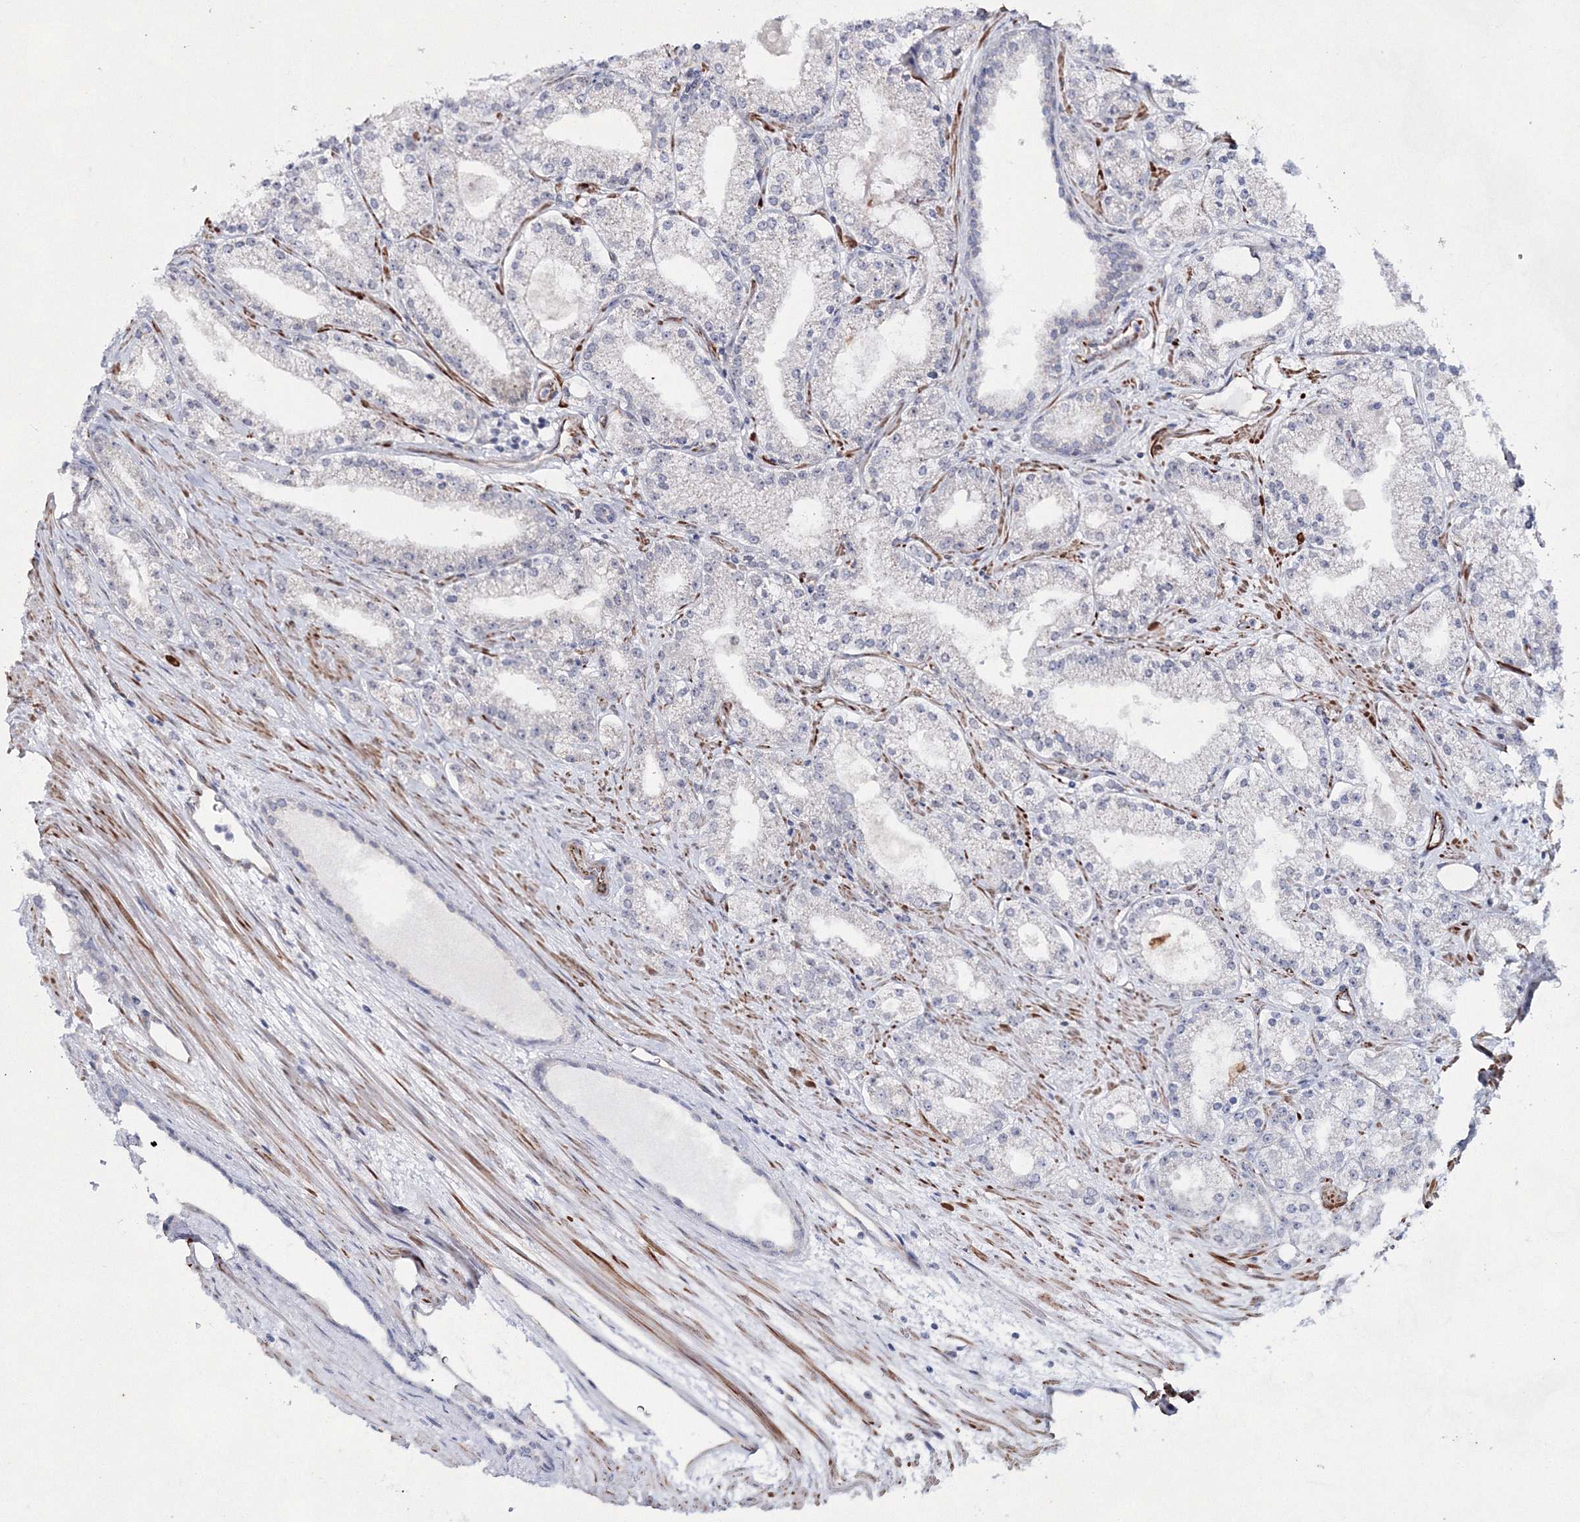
{"staining": {"intensity": "negative", "quantity": "none", "location": "none"}, "tissue": "prostate cancer", "cell_type": "Tumor cells", "image_type": "cancer", "snomed": [{"axis": "morphology", "description": "Adenocarcinoma, Low grade"}, {"axis": "topography", "description": "Prostate"}], "caption": "Immunohistochemical staining of prostate adenocarcinoma (low-grade) demonstrates no significant positivity in tumor cells.", "gene": "SNIP1", "patient": {"sex": "male", "age": 69}}